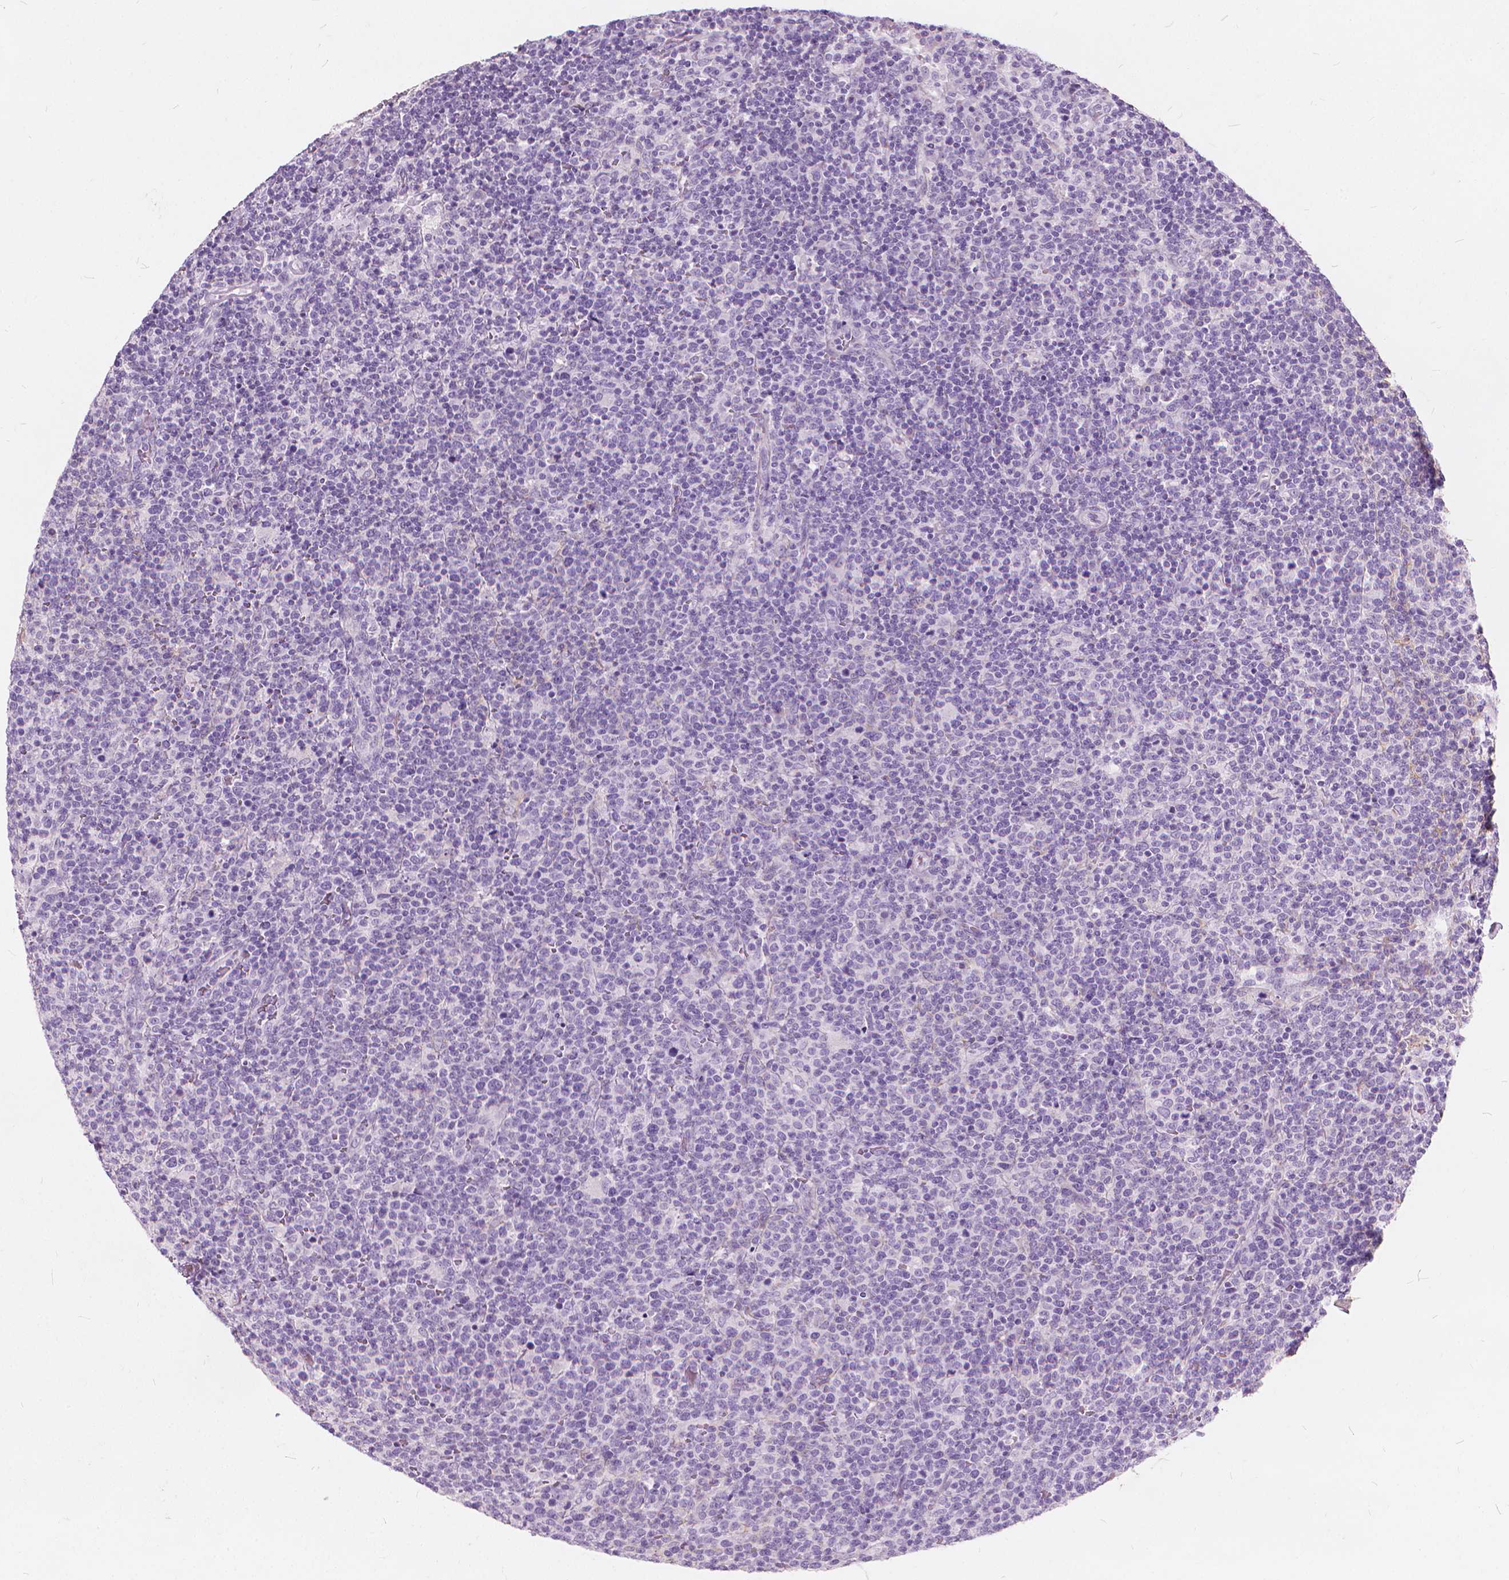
{"staining": {"intensity": "negative", "quantity": "none", "location": "none"}, "tissue": "lymphoma", "cell_type": "Tumor cells", "image_type": "cancer", "snomed": [{"axis": "morphology", "description": "Malignant lymphoma, non-Hodgkin's type, High grade"}, {"axis": "topography", "description": "Lymph node"}], "caption": "Tumor cells show no significant protein staining in lymphoma. (IHC, brightfield microscopy, high magnification).", "gene": "DNM1", "patient": {"sex": "male", "age": 61}}